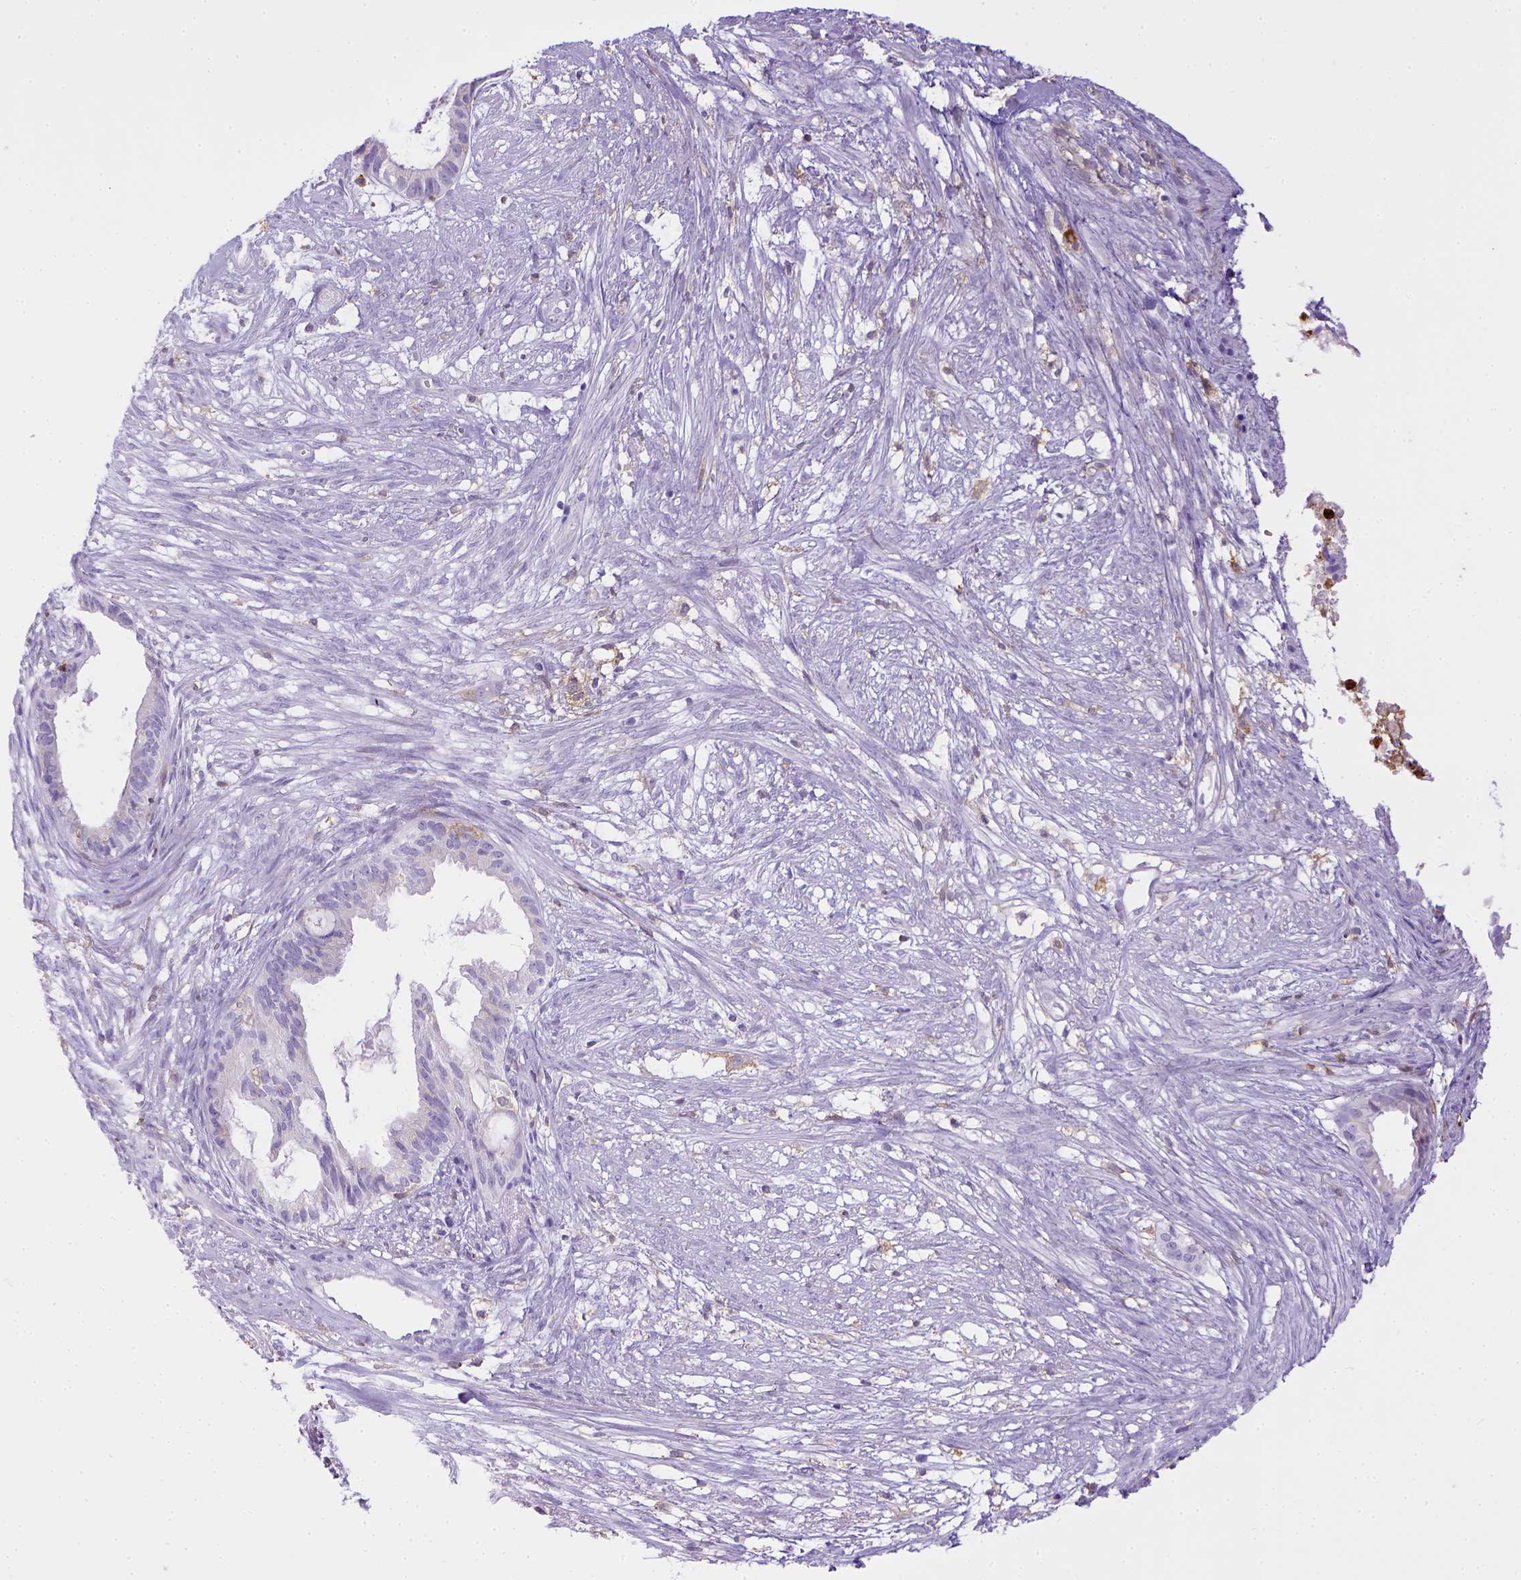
{"staining": {"intensity": "negative", "quantity": "none", "location": "none"}, "tissue": "endometrial cancer", "cell_type": "Tumor cells", "image_type": "cancer", "snomed": [{"axis": "morphology", "description": "Adenocarcinoma, NOS"}, {"axis": "topography", "description": "Endometrium"}], "caption": "Histopathology image shows no protein expression in tumor cells of endometrial adenocarcinoma tissue.", "gene": "ITGAM", "patient": {"sex": "female", "age": 86}}